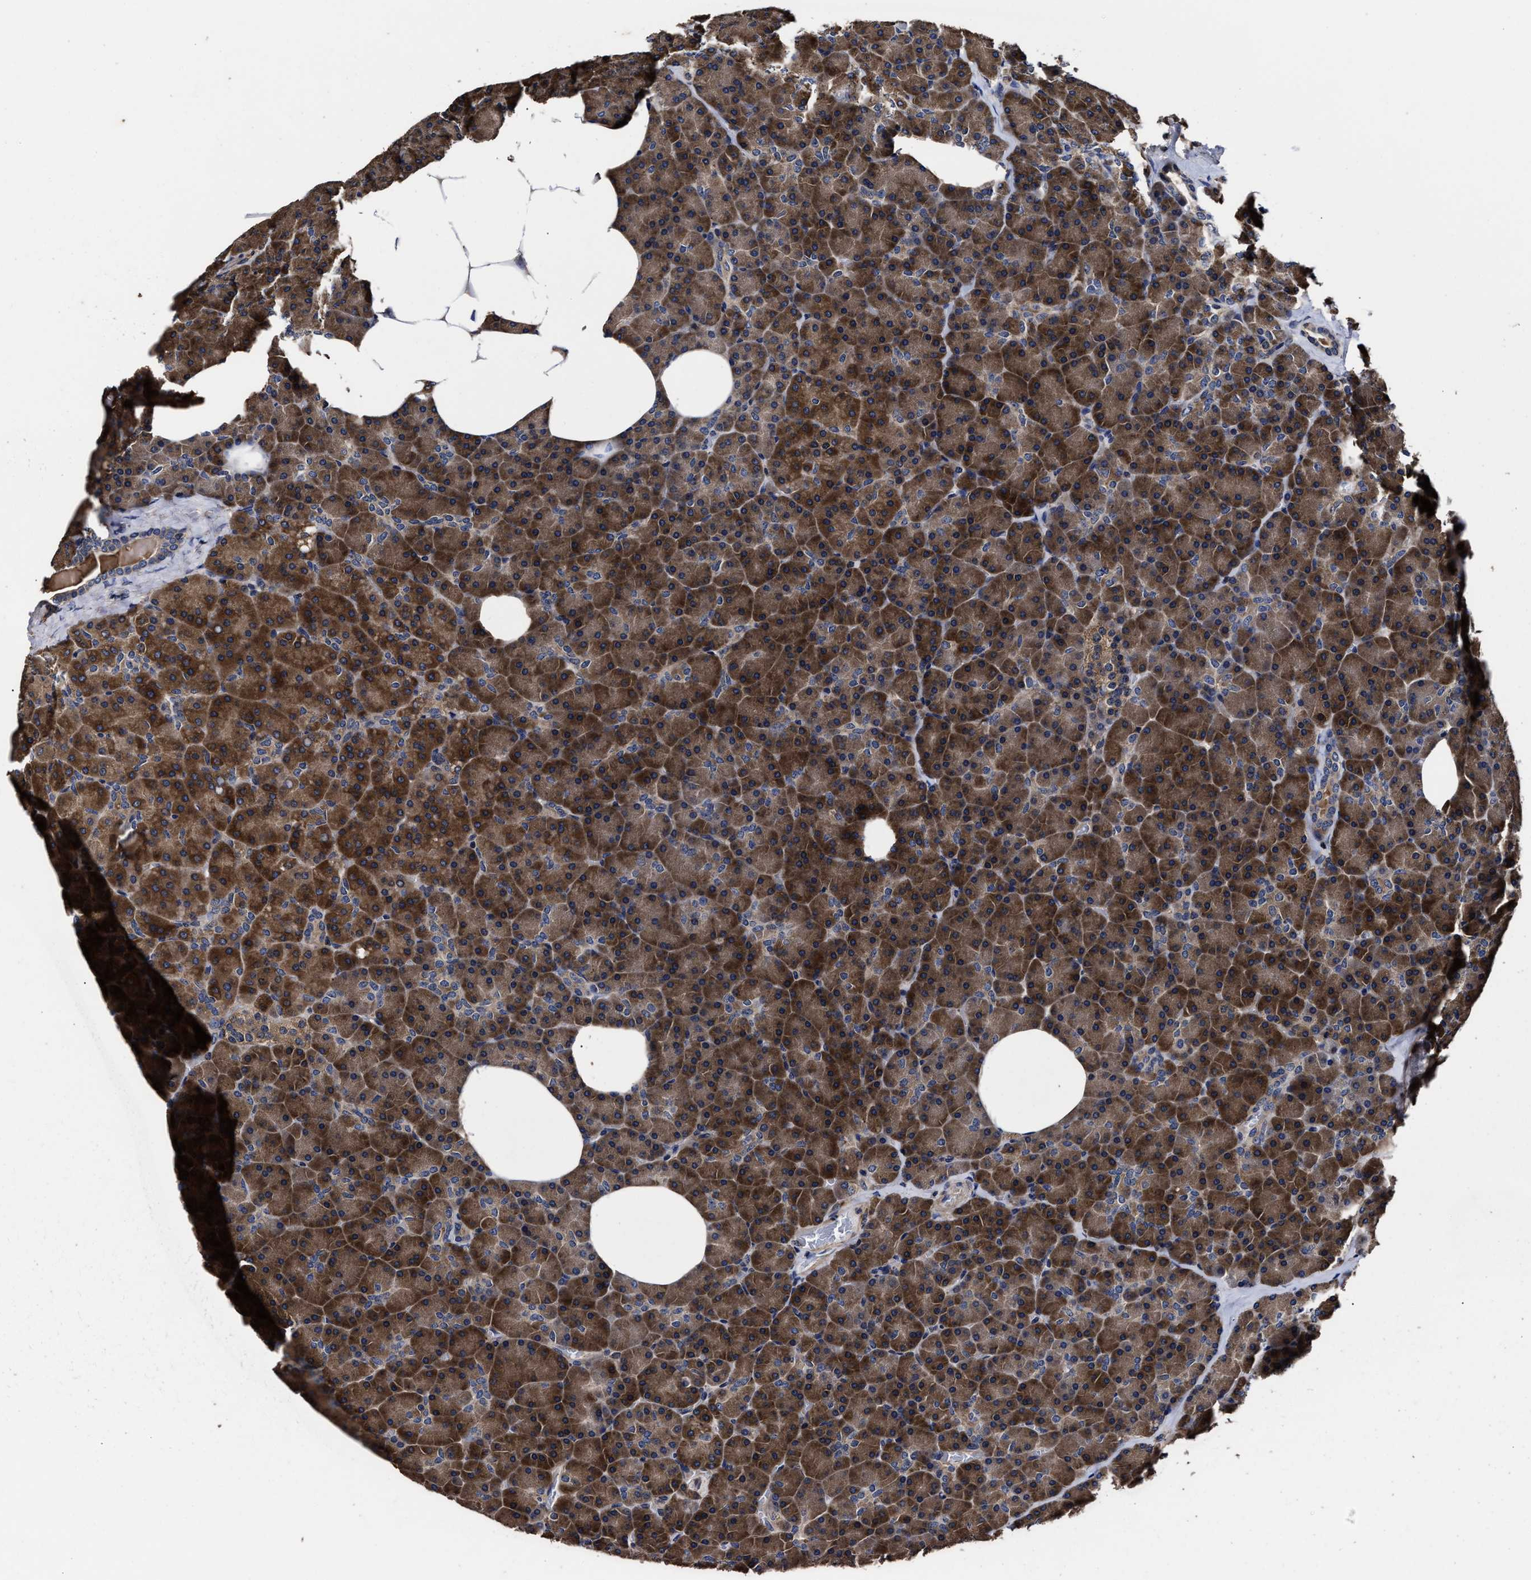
{"staining": {"intensity": "strong", "quantity": ">75%", "location": "cytoplasmic/membranous"}, "tissue": "pancreas", "cell_type": "Exocrine glandular cells", "image_type": "normal", "snomed": [{"axis": "morphology", "description": "Normal tissue, NOS"}, {"axis": "morphology", "description": "Carcinoid, malignant, NOS"}, {"axis": "topography", "description": "Pancreas"}], "caption": "Pancreas stained with a protein marker demonstrates strong staining in exocrine glandular cells.", "gene": "AVEN", "patient": {"sex": "female", "age": 35}}